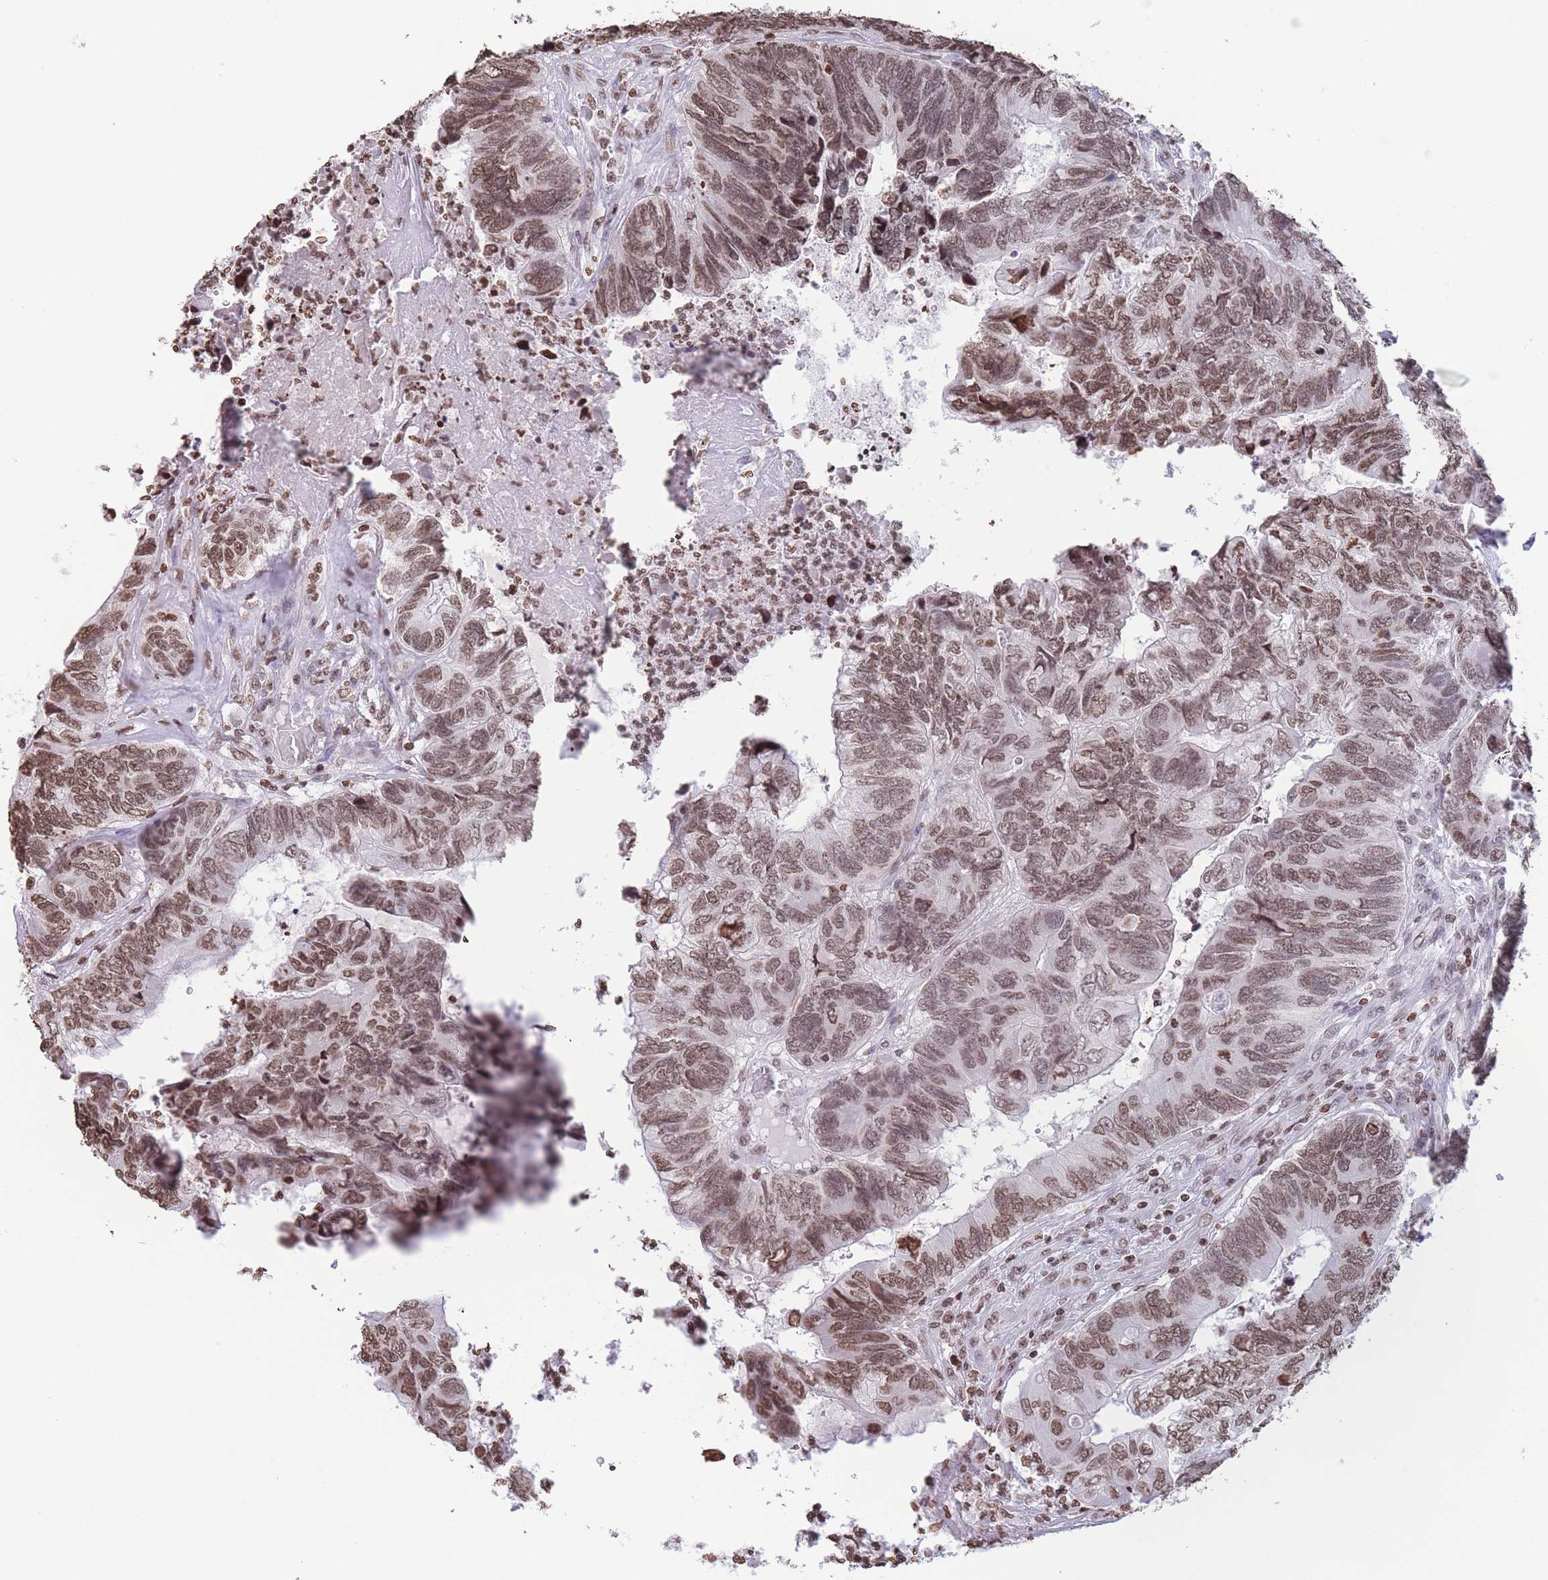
{"staining": {"intensity": "moderate", "quantity": ">75%", "location": "nuclear"}, "tissue": "colorectal cancer", "cell_type": "Tumor cells", "image_type": "cancer", "snomed": [{"axis": "morphology", "description": "Adenocarcinoma, NOS"}, {"axis": "topography", "description": "Colon"}], "caption": "Colorectal cancer tissue demonstrates moderate nuclear staining in about >75% of tumor cells", "gene": "H2BC11", "patient": {"sex": "female", "age": 67}}